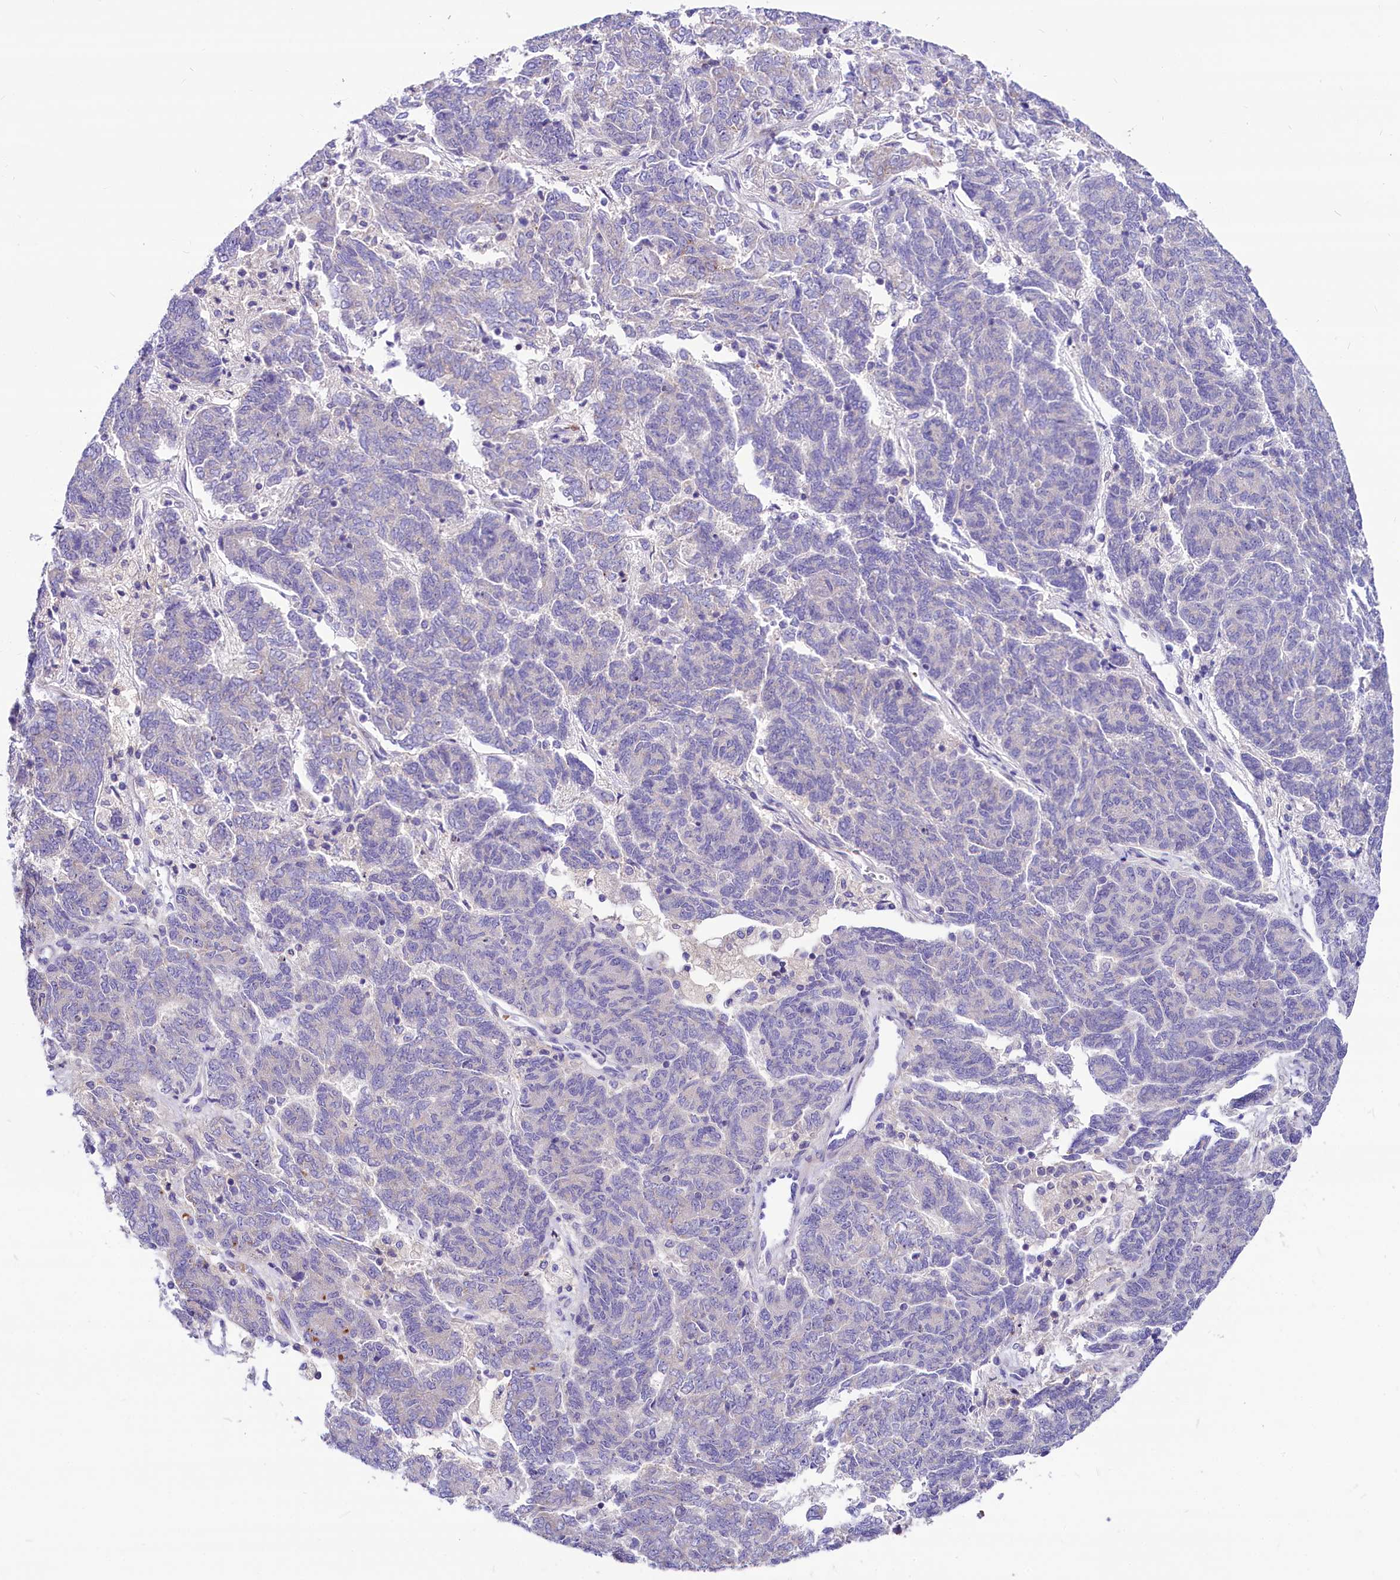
{"staining": {"intensity": "negative", "quantity": "none", "location": "none"}, "tissue": "endometrial cancer", "cell_type": "Tumor cells", "image_type": "cancer", "snomed": [{"axis": "morphology", "description": "Adenocarcinoma, NOS"}, {"axis": "topography", "description": "Endometrium"}], "caption": "Endometrial adenocarcinoma stained for a protein using immunohistochemistry demonstrates no staining tumor cells.", "gene": "ABHD5", "patient": {"sex": "female", "age": 80}}